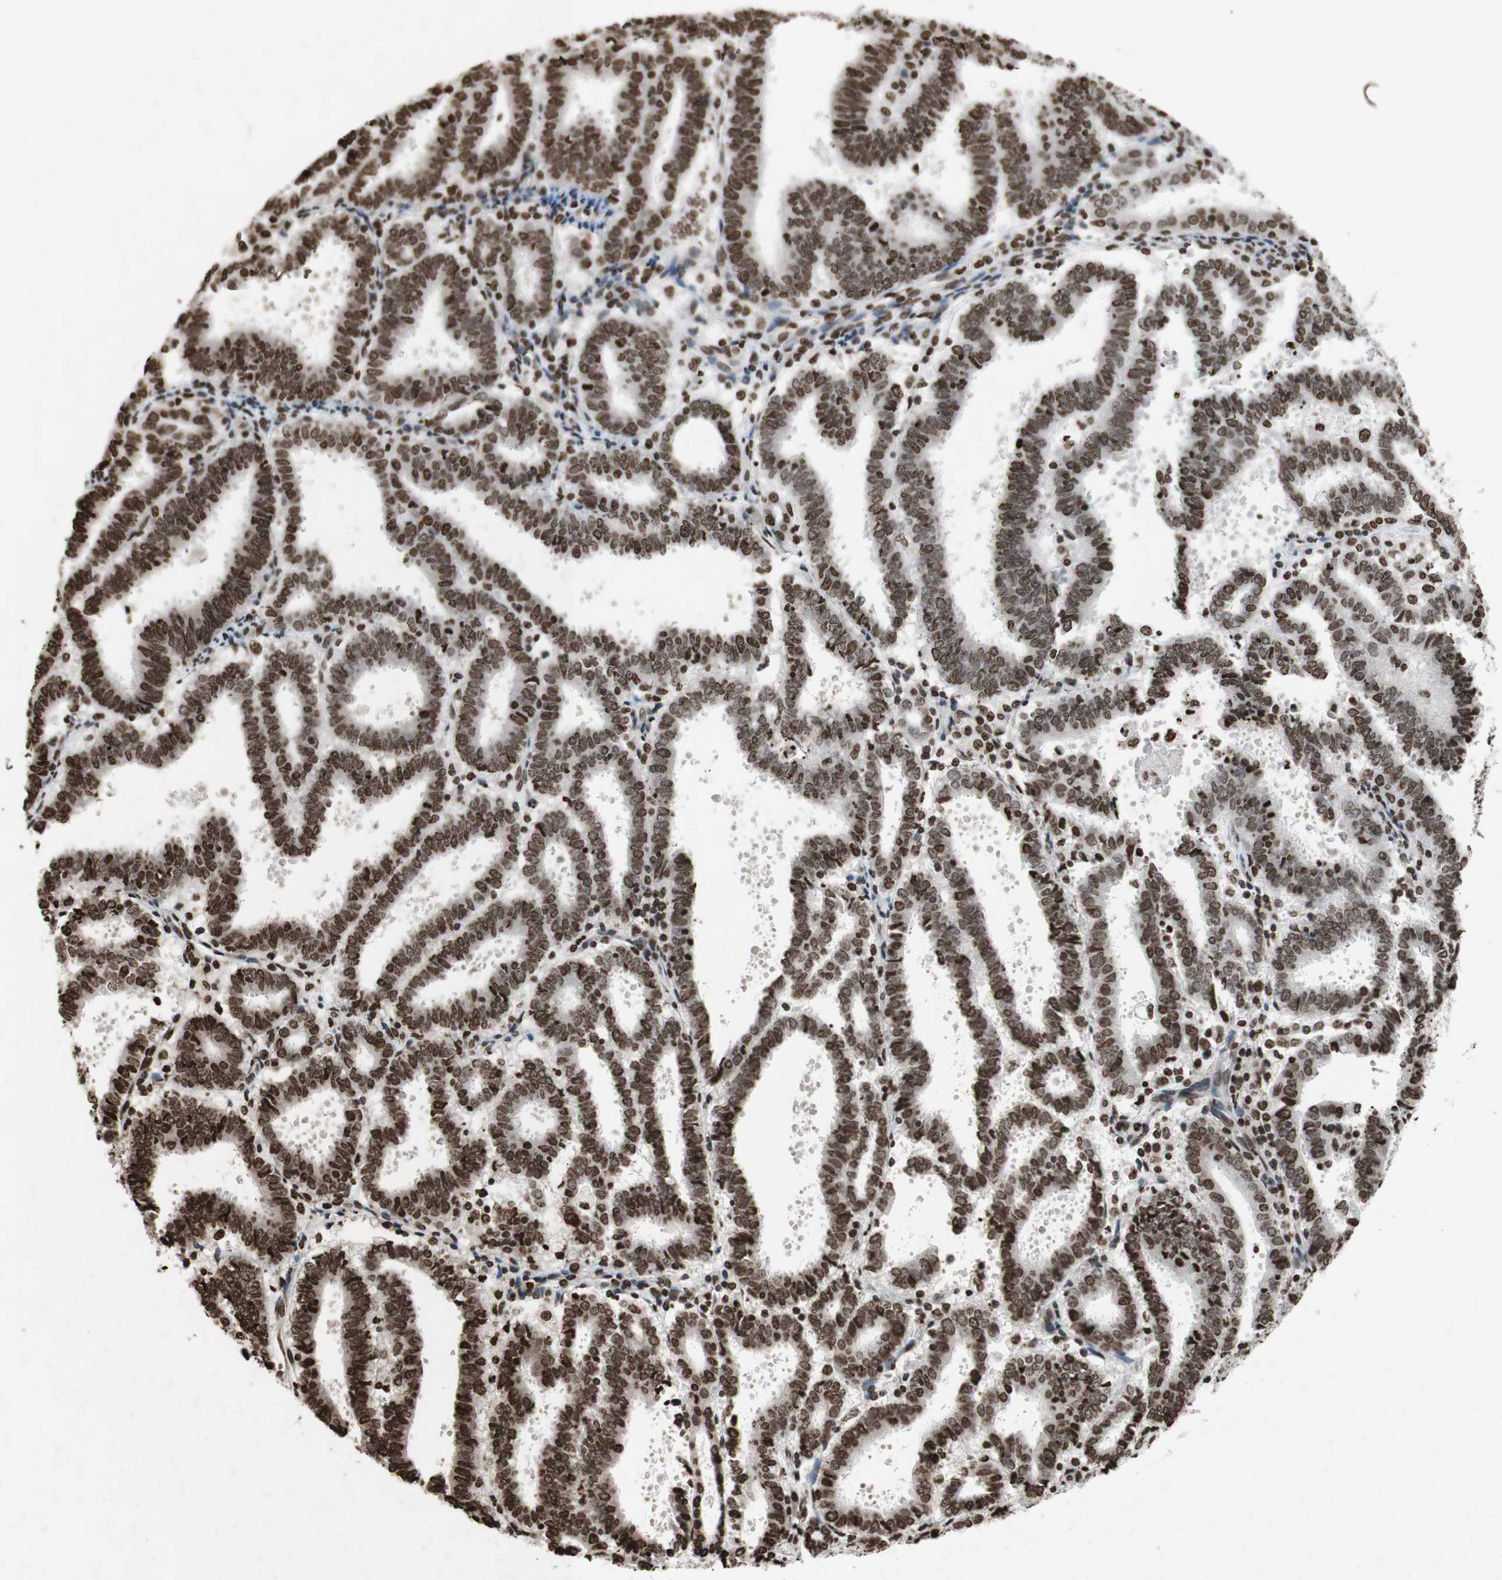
{"staining": {"intensity": "moderate", "quantity": ">75%", "location": "nuclear"}, "tissue": "endometrial cancer", "cell_type": "Tumor cells", "image_type": "cancer", "snomed": [{"axis": "morphology", "description": "Adenocarcinoma, NOS"}, {"axis": "topography", "description": "Uterus"}], "caption": "Tumor cells display medium levels of moderate nuclear positivity in approximately >75% of cells in human adenocarcinoma (endometrial).", "gene": "NCOA3", "patient": {"sex": "female", "age": 83}}